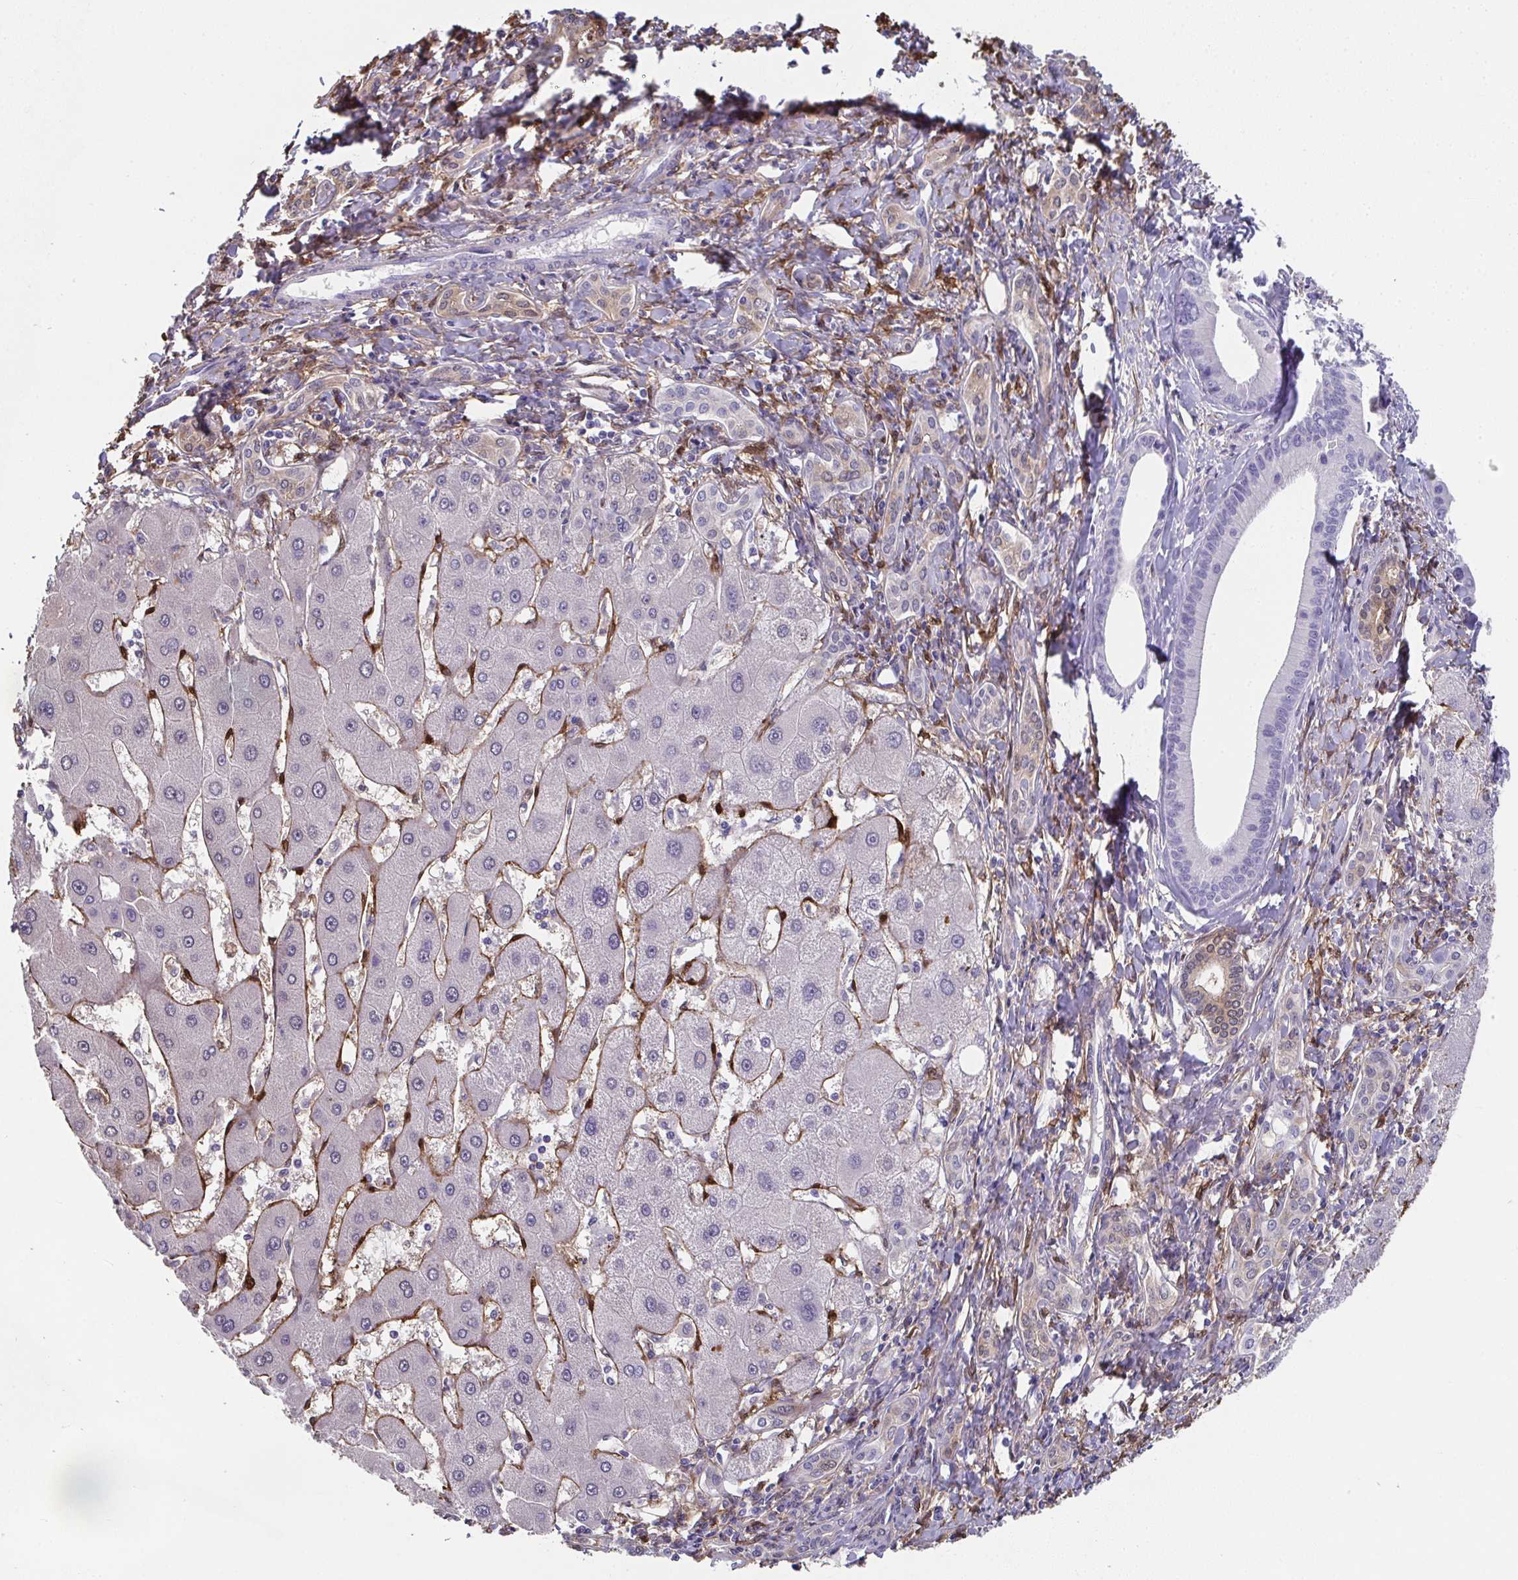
{"staining": {"intensity": "negative", "quantity": "none", "location": "none"}, "tissue": "liver cancer", "cell_type": "Tumor cells", "image_type": "cancer", "snomed": [{"axis": "morphology", "description": "Cholangiocarcinoma"}, {"axis": "topography", "description": "Liver"}], "caption": "An IHC photomicrograph of liver cholangiocarcinoma is shown. There is no staining in tumor cells of liver cholangiocarcinoma.", "gene": "RBP1", "patient": {"sex": "male", "age": 66}}